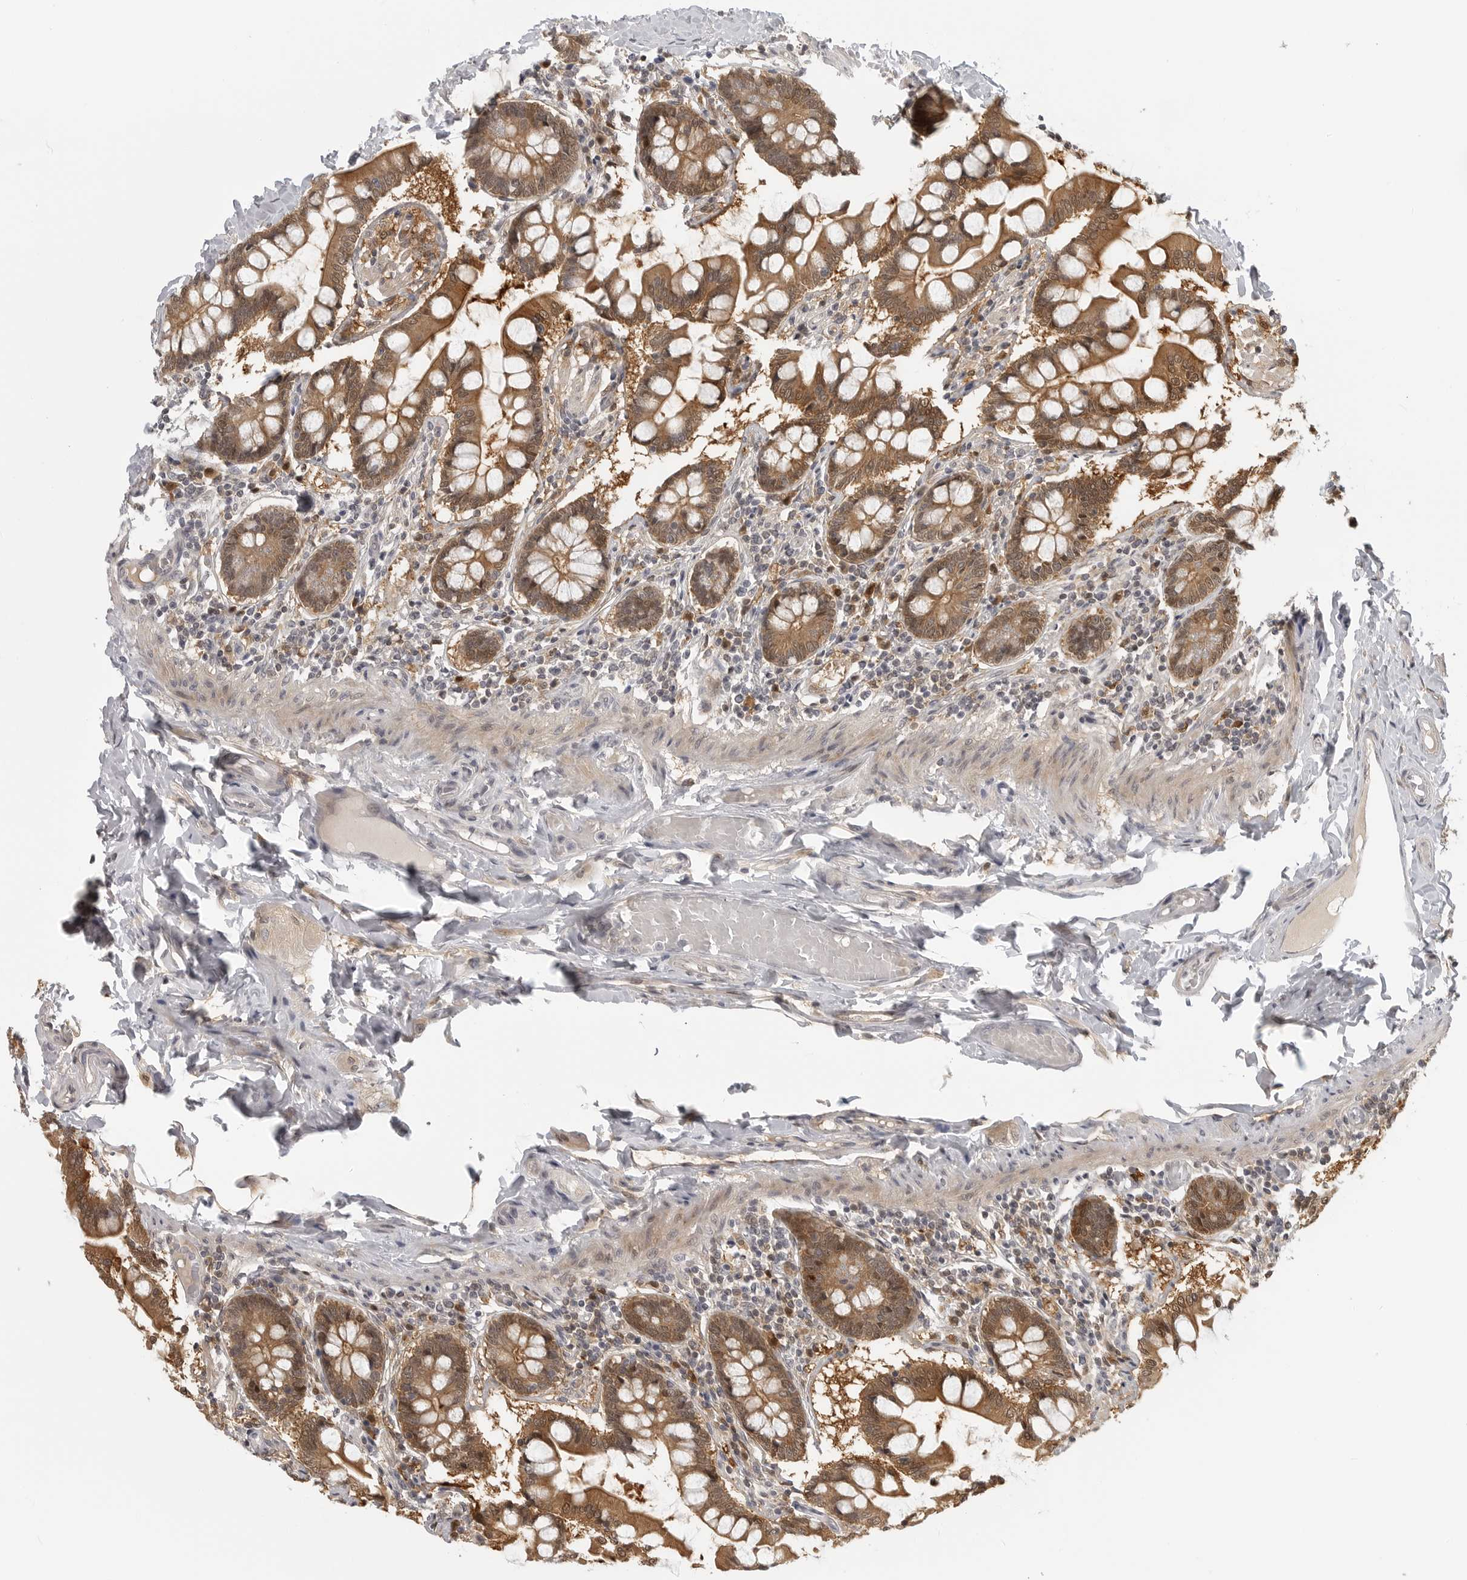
{"staining": {"intensity": "moderate", "quantity": ">75%", "location": "cytoplasmic/membranous,nuclear"}, "tissue": "small intestine", "cell_type": "Glandular cells", "image_type": "normal", "snomed": [{"axis": "morphology", "description": "Normal tissue, NOS"}, {"axis": "topography", "description": "Small intestine"}], "caption": "Immunohistochemical staining of normal small intestine reveals medium levels of moderate cytoplasmic/membranous,nuclear expression in approximately >75% of glandular cells. The protein is stained brown, and the nuclei are stained in blue (DAB (3,3'-diaminobenzidine) IHC with brightfield microscopy, high magnification).", "gene": "CTIF", "patient": {"sex": "male", "age": 41}}